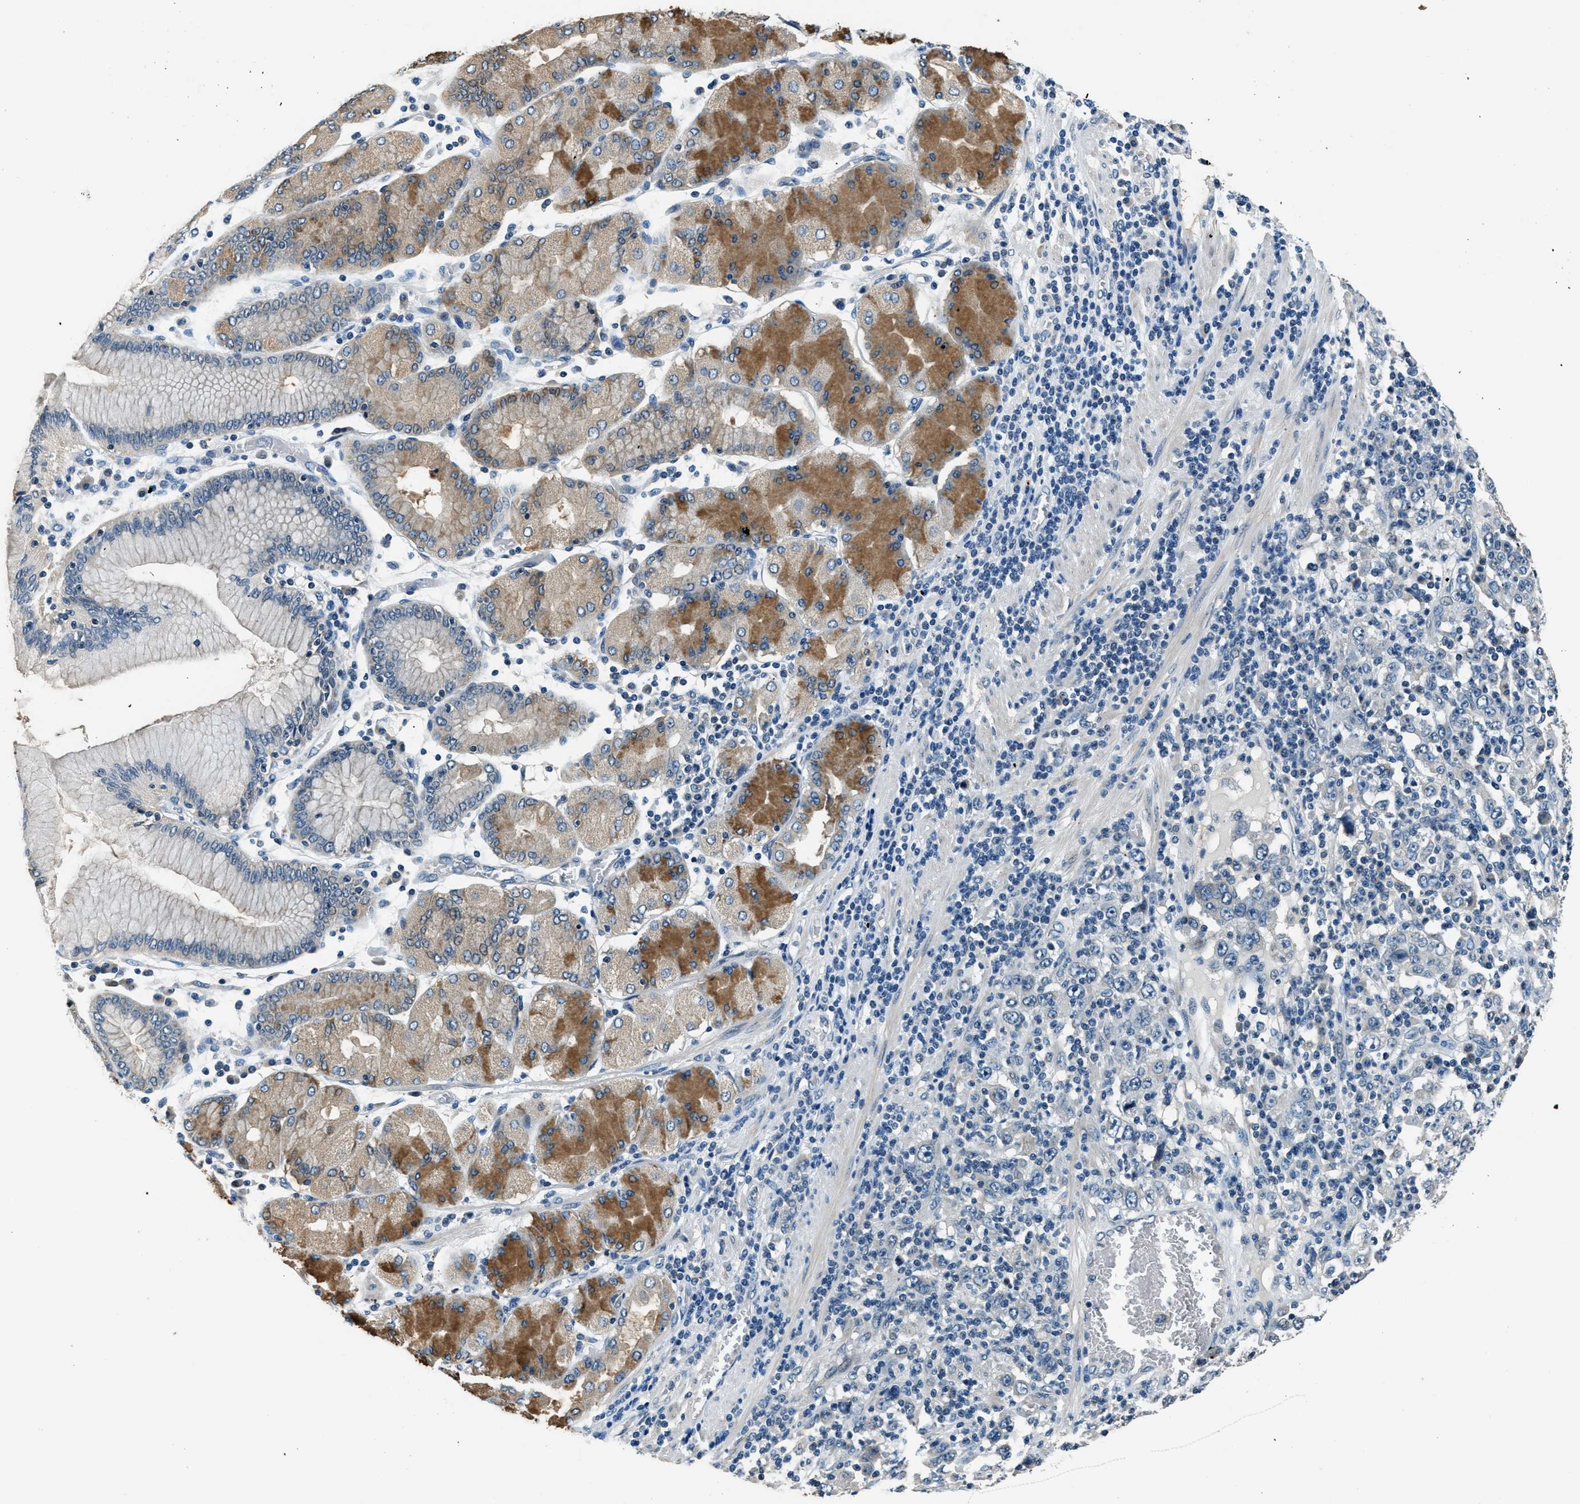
{"staining": {"intensity": "negative", "quantity": "none", "location": "none"}, "tissue": "stomach cancer", "cell_type": "Tumor cells", "image_type": "cancer", "snomed": [{"axis": "morphology", "description": "Normal tissue, NOS"}, {"axis": "morphology", "description": "Adenocarcinoma, NOS"}, {"axis": "topography", "description": "Stomach, upper"}, {"axis": "topography", "description": "Stomach"}], "caption": "Protein analysis of adenocarcinoma (stomach) exhibits no significant positivity in tumor cells. Nuclei are stained in blue.", "gene": "NME8", "patient": {"sex": "male", "age": 59}}